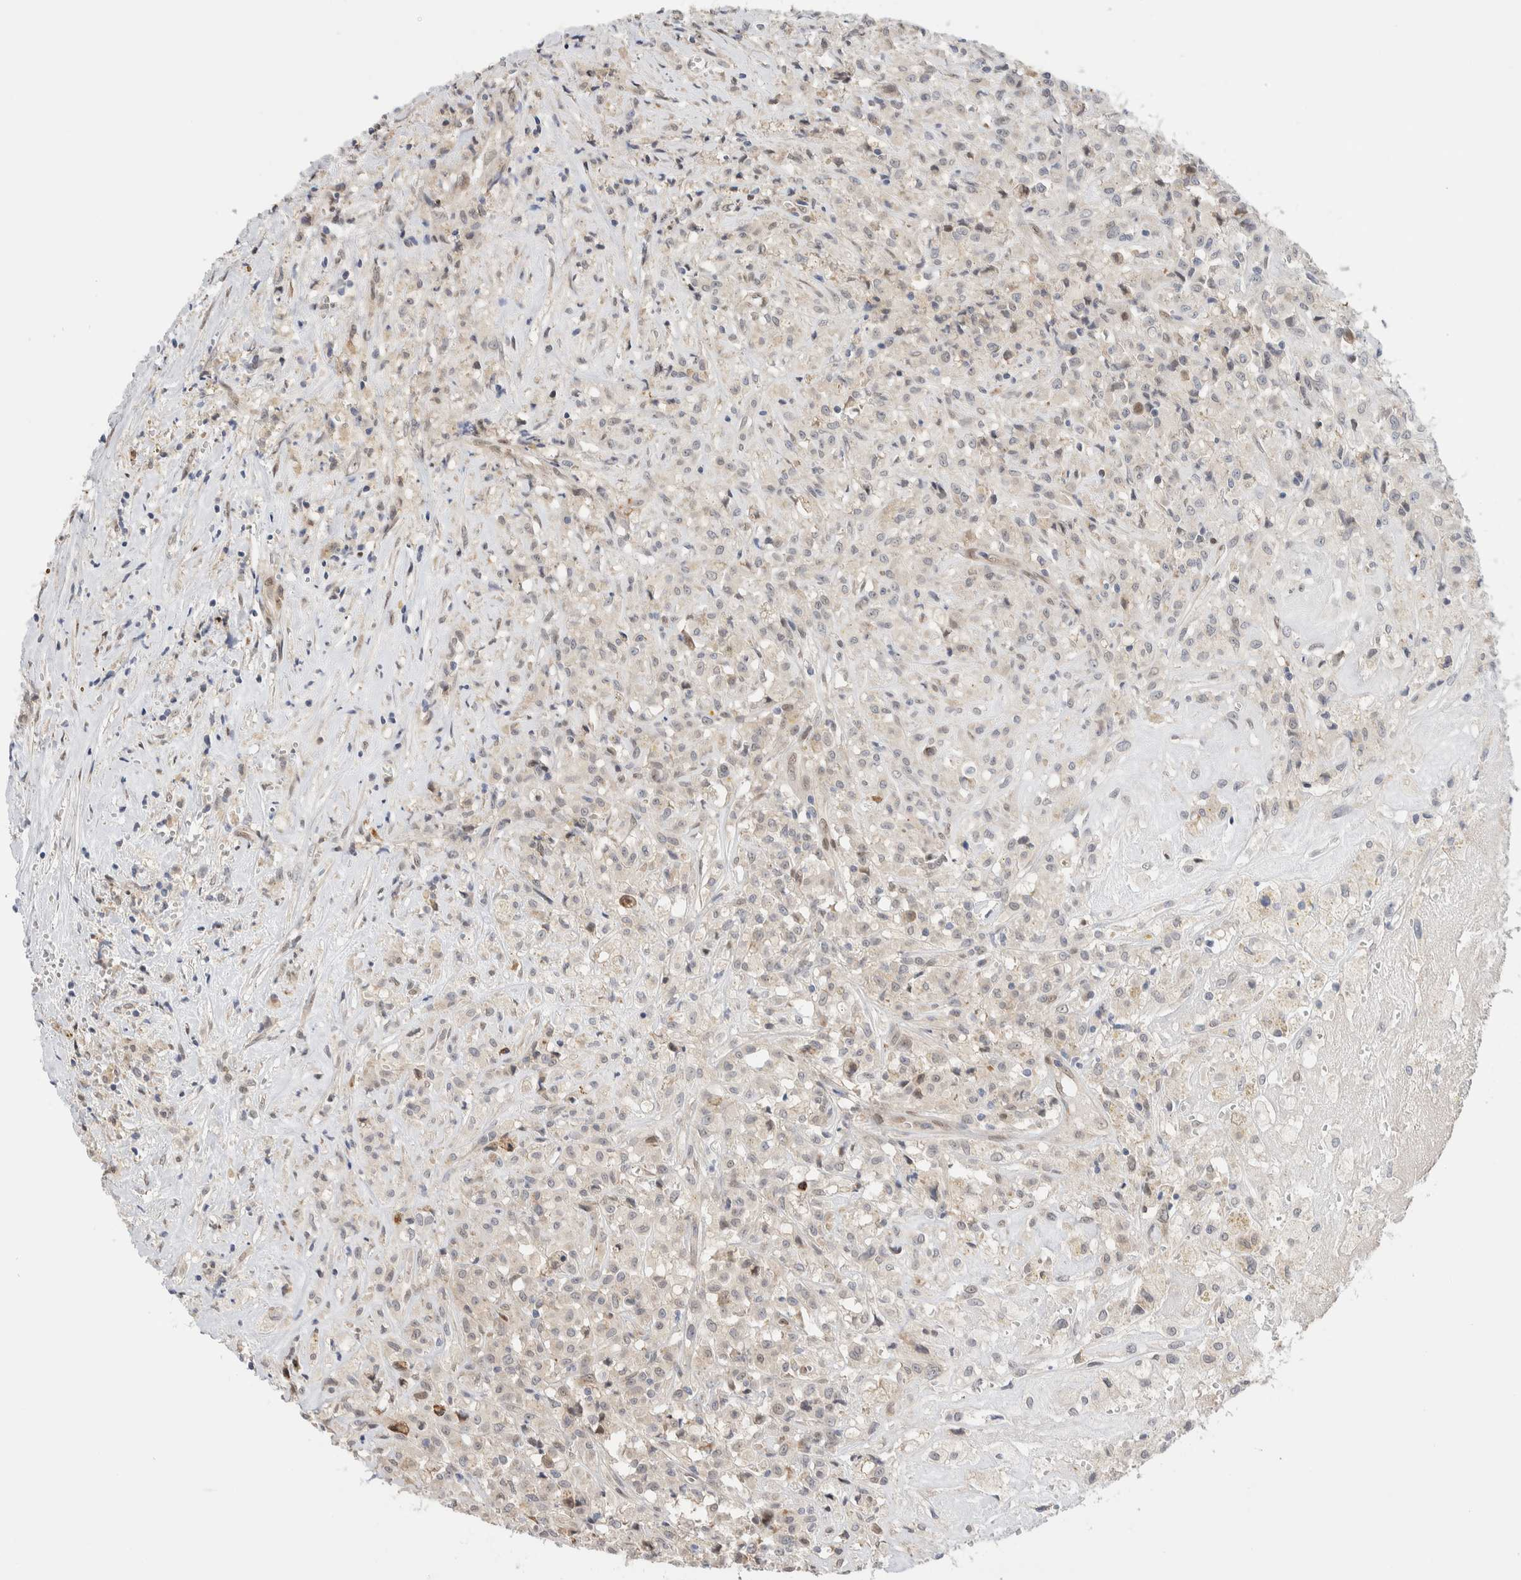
{"staining": {"intensity": "negative", "quantity": "none", "location": "none"}, "tissue": "testis cancer", "cell_type": "Tumor cells", "image_type": "cancer", "snomed": [{"axis": "morphology", "description": "Carcinoma, Embryonal, NOS"}, {"axis": "topography", "description": "Testis"}], "caption": "Tumor cells show no significant staining in testis cancer.", "gene": "NSMAF", "patient": {"sex": "male", "age": 2}}